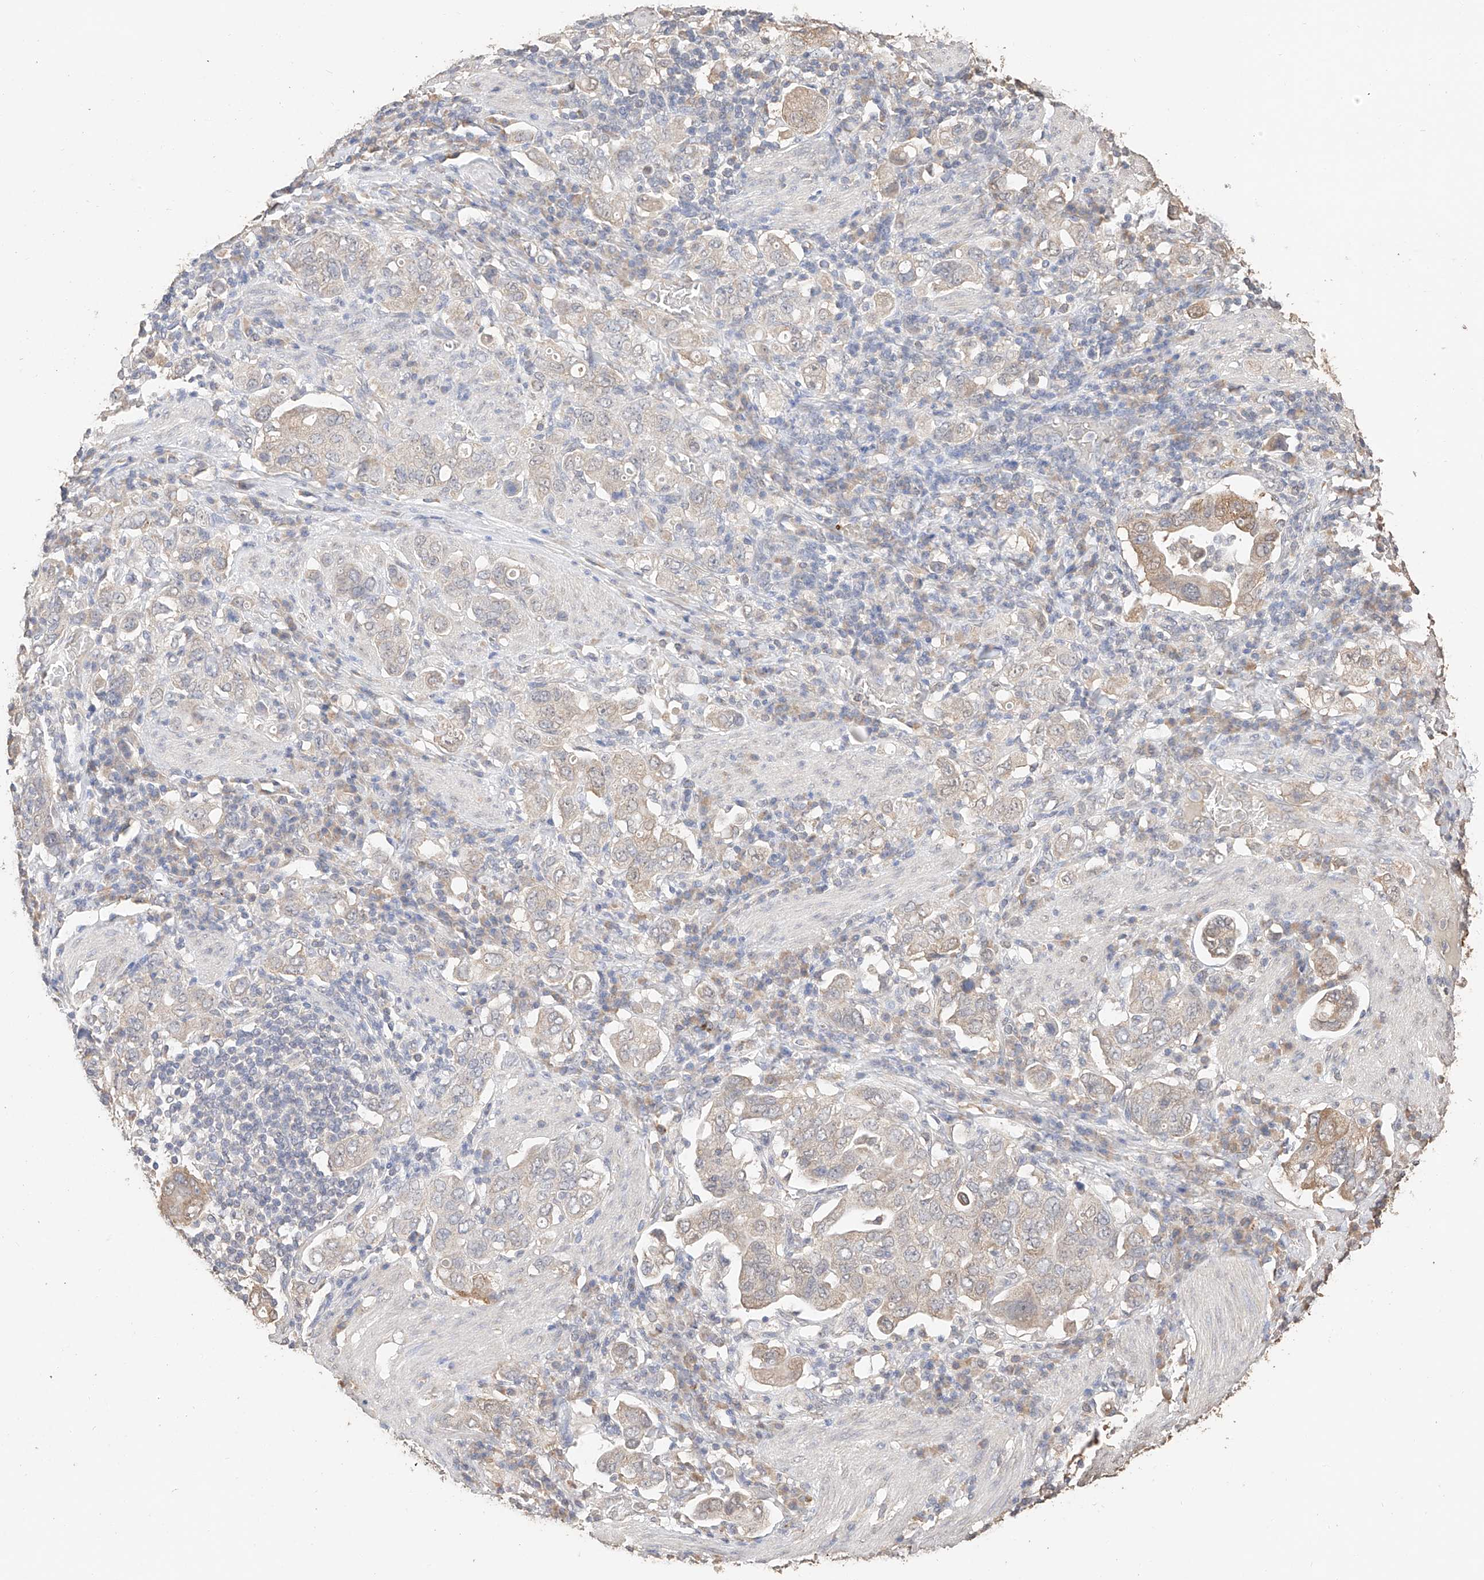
{"staining": {"intensity": "weak", "quantity": "25%-75%", "location": "cytoplasmic/membranous"}, "tissue": "stomach cancer", "cell_type": "Tumor cells", "image_type": "cancer", "snomed": [{"axis": "morphology", "description": "Adenocarcinoma, NOS"}, {"axis": "topography", "description": "Stomach, upper"}], "caption": "A low amount of weak cytoplasmic/membranous expression is identified in about 25%-75% of tumor cells in stomach cancer tissue. Using DAB (3,3'-diaminobenzidine) (brown) and hematoxylin (blue) stains, captured at high magnification using brightfield microscopy.", "gene": "IL22RA2", "patient": {"sex": "male", "age": 62}}